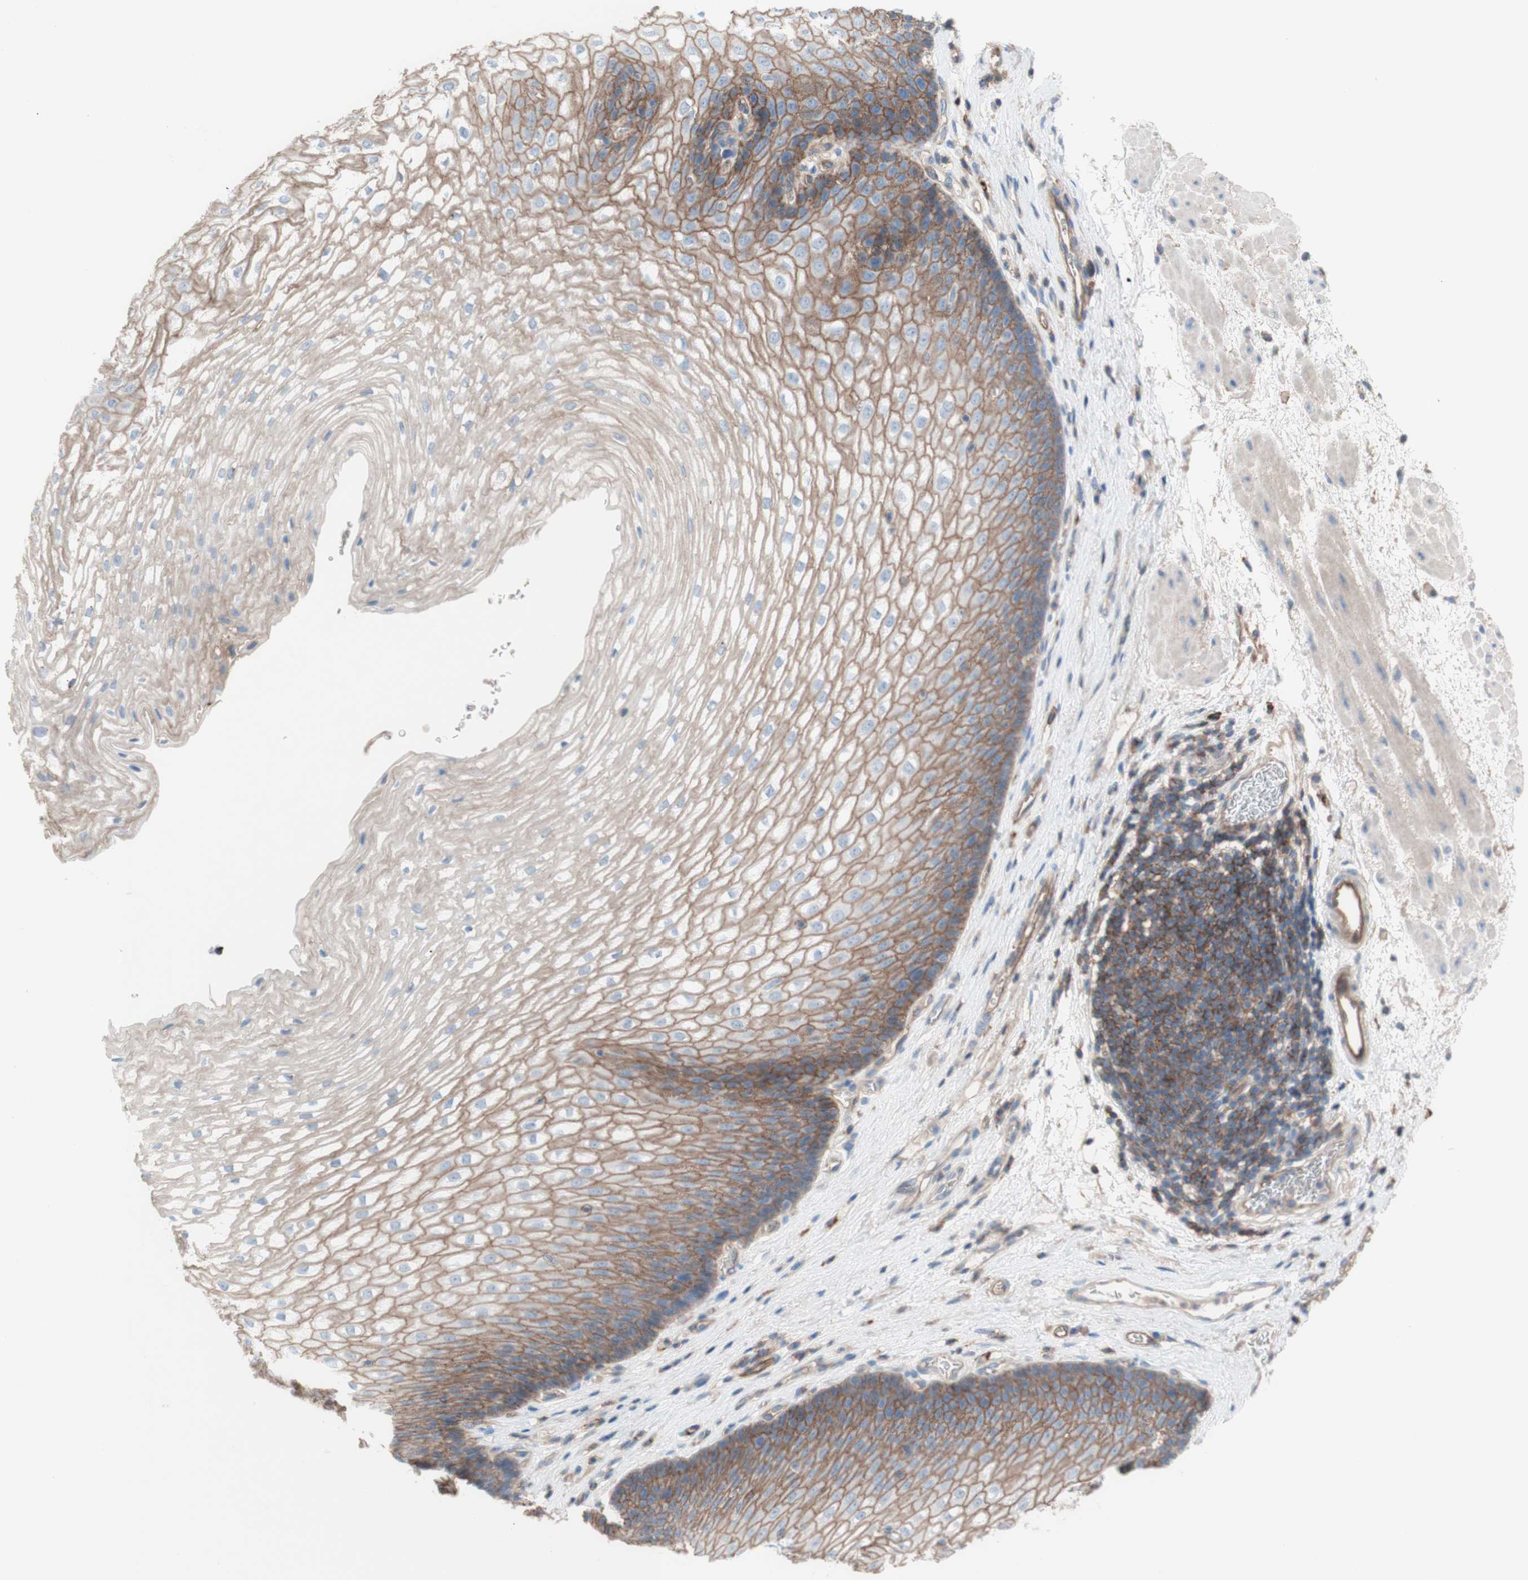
{"staining": {"intensity": "weak", "quantity": ">75%", "location": "cytoplasmic/membranous"}, "tissue": "esophagus", "cell_type": "Squamous epithelial cells", "image_type": "normal", "snomed": [{"axis": "morphology", "description": "Normal tissue, NOS"}, {"axis": "topography", "description": "Esophagus"}], "caption": "Squamous epithelial cells exhibit weak cytoplasmic/membranous positivity in about >75% of cells in normal esophagus.", "gene": "CD46", "patient": {"sex": "male", "age": 48}}